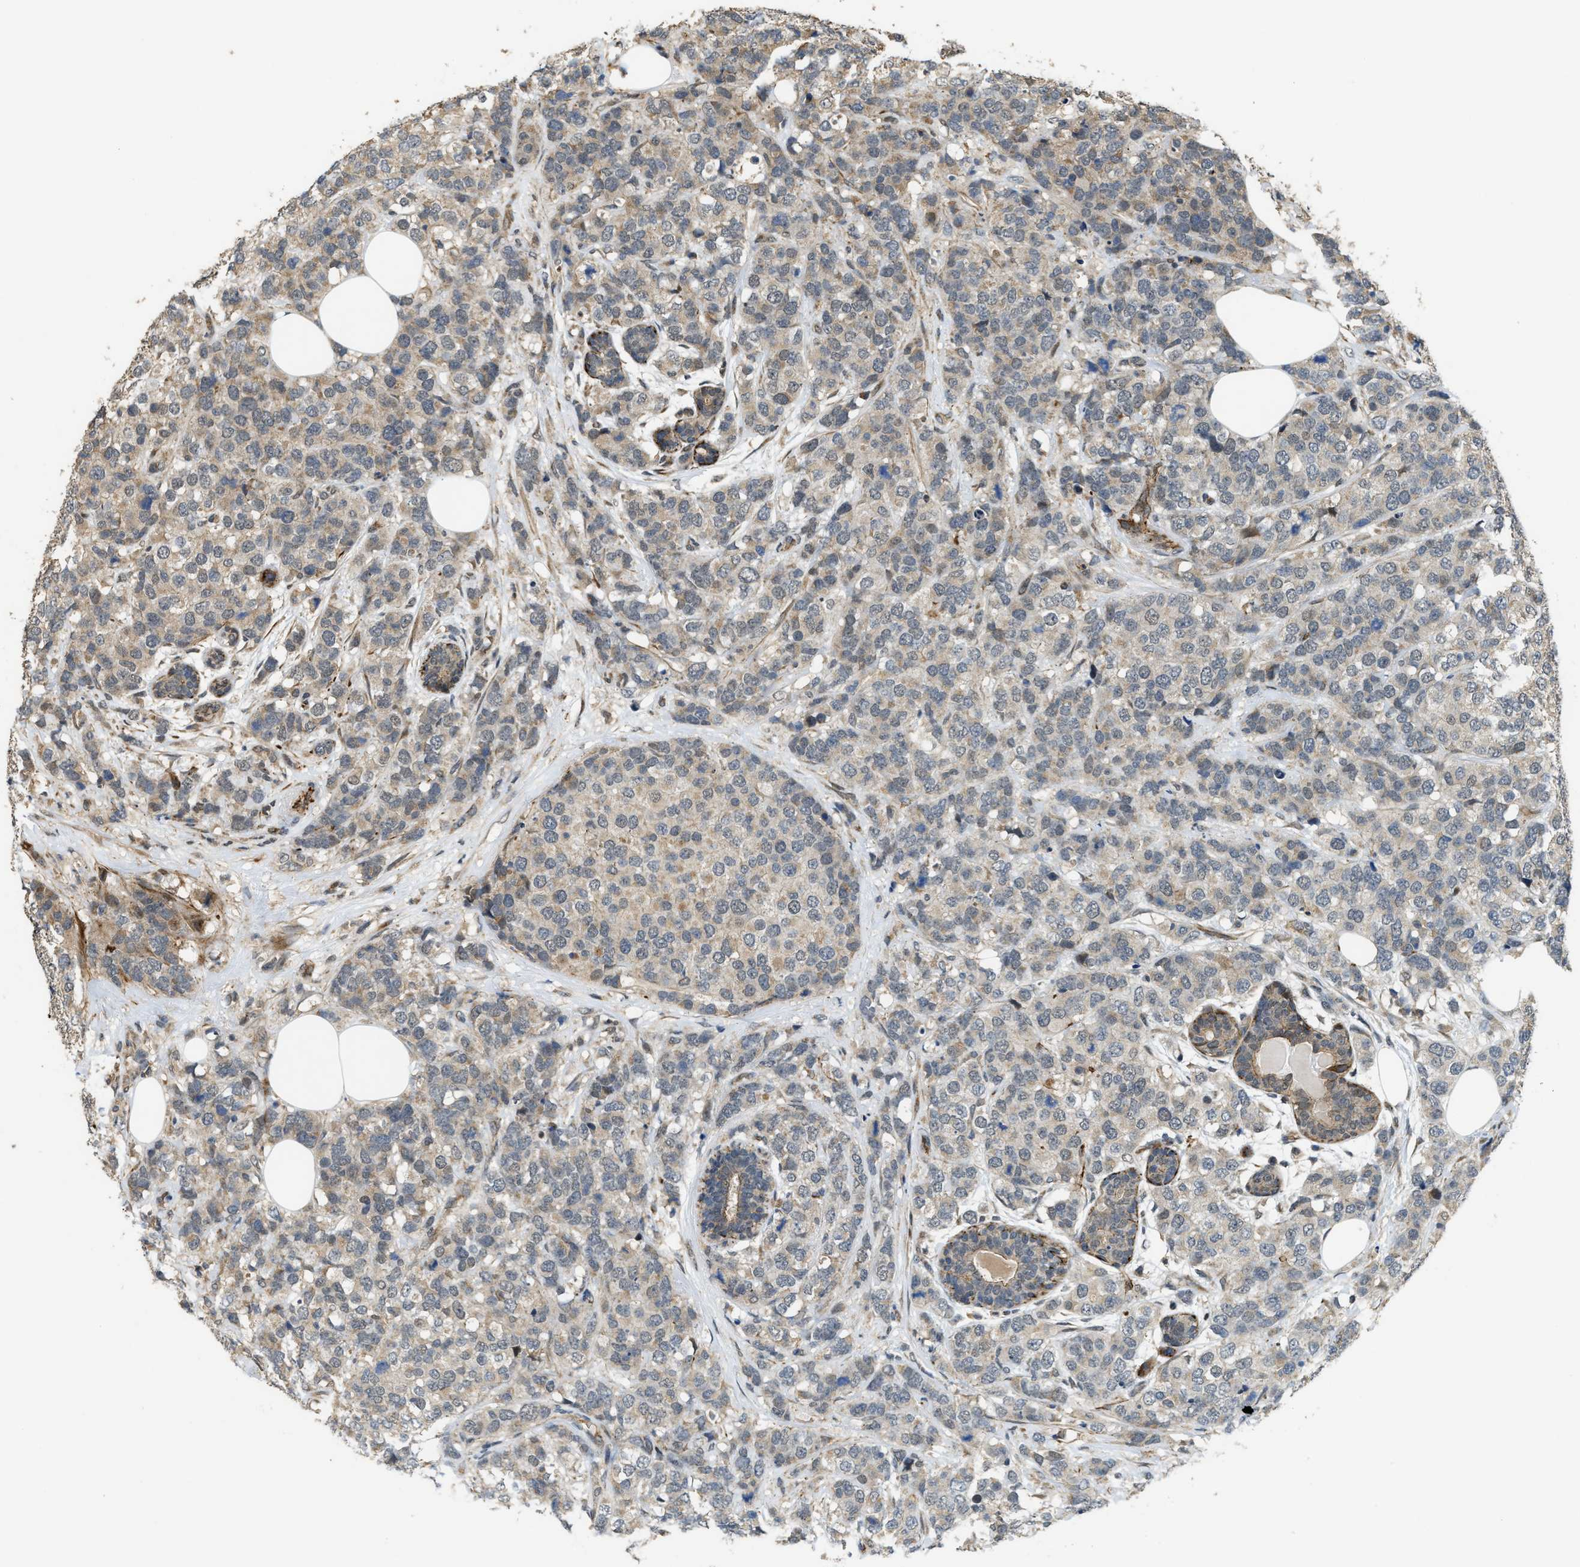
{"staining": {"intensity": "weak", "quantity": ">75%", "location": "cytoplasmic/membranous"}, "tissue": "breast cancer", "cell_type": "Tumor cells", "image_type": "cancer", "snomed": [{"axis": "morphology", "description": "Lobular carcinoma"}, {"axis": "topography", "description": "Breast"}], "caption": "A micrograph showing weak cytoplasmic/membranous expression in approximately >75% of tumor cells in breast cancer (lobular carcinoma), as visualized by brown immunohistochemical staining.", "gene": "DPF2", "patient": {"sex": "female", "age": 59}}